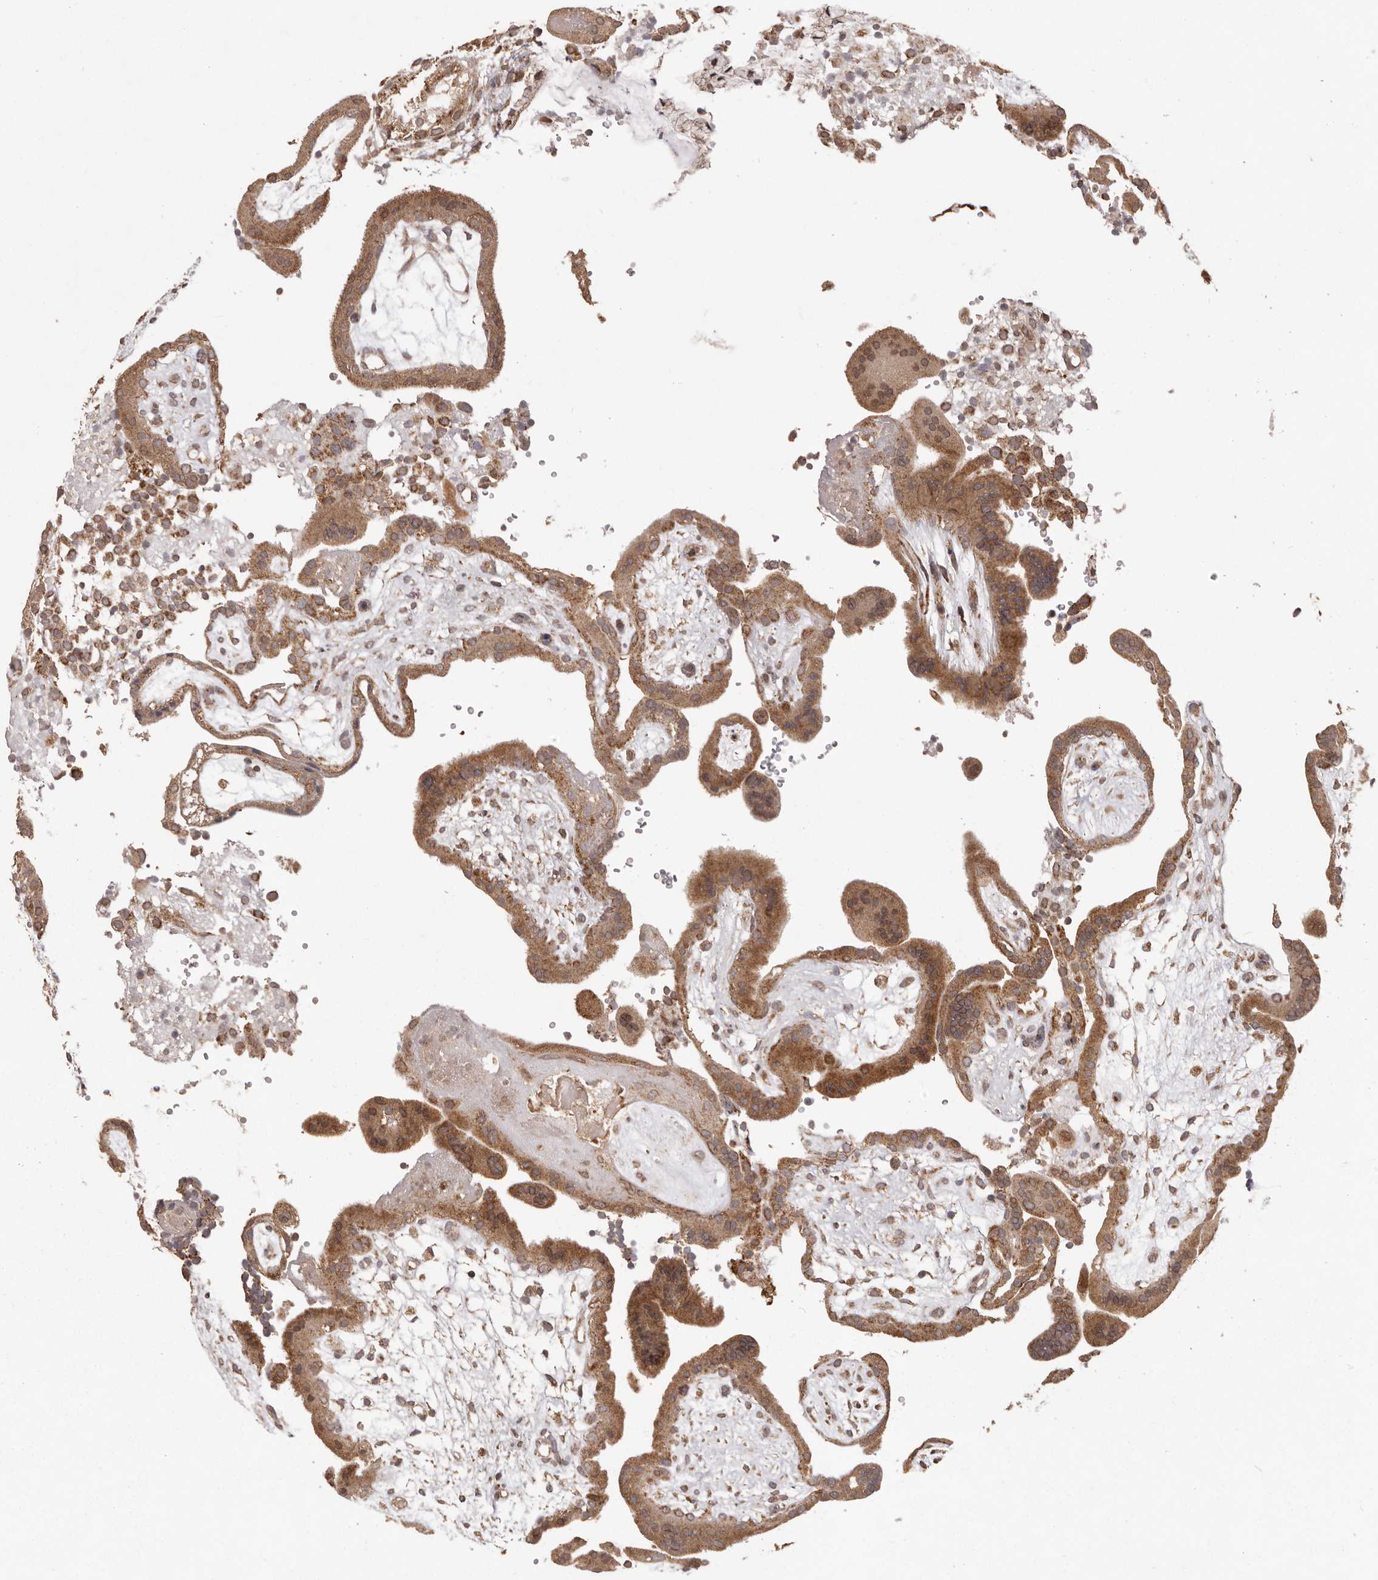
{"staining": {"intensity": "moderate", "quantity": ">75%", "location": "cytoplasmic/membranous"}, "tissue": "placenta", "cell_type": "Trophoblastic cells", "image_type": "normal", "snomed": [{"axis": "morphology", "description": "Normal tissue, NOS"}, {"axis": "topography", "description": "Placenta"}], "caption": "Protein expression by immunohistochemistry demonstrates moderate cytoplasmic/membranous expression in approximately >75% of trophoblastic cells in unremarkable placenta.", "gene": "CHRM2", "patient": {"sex": "female", "age": 18}}